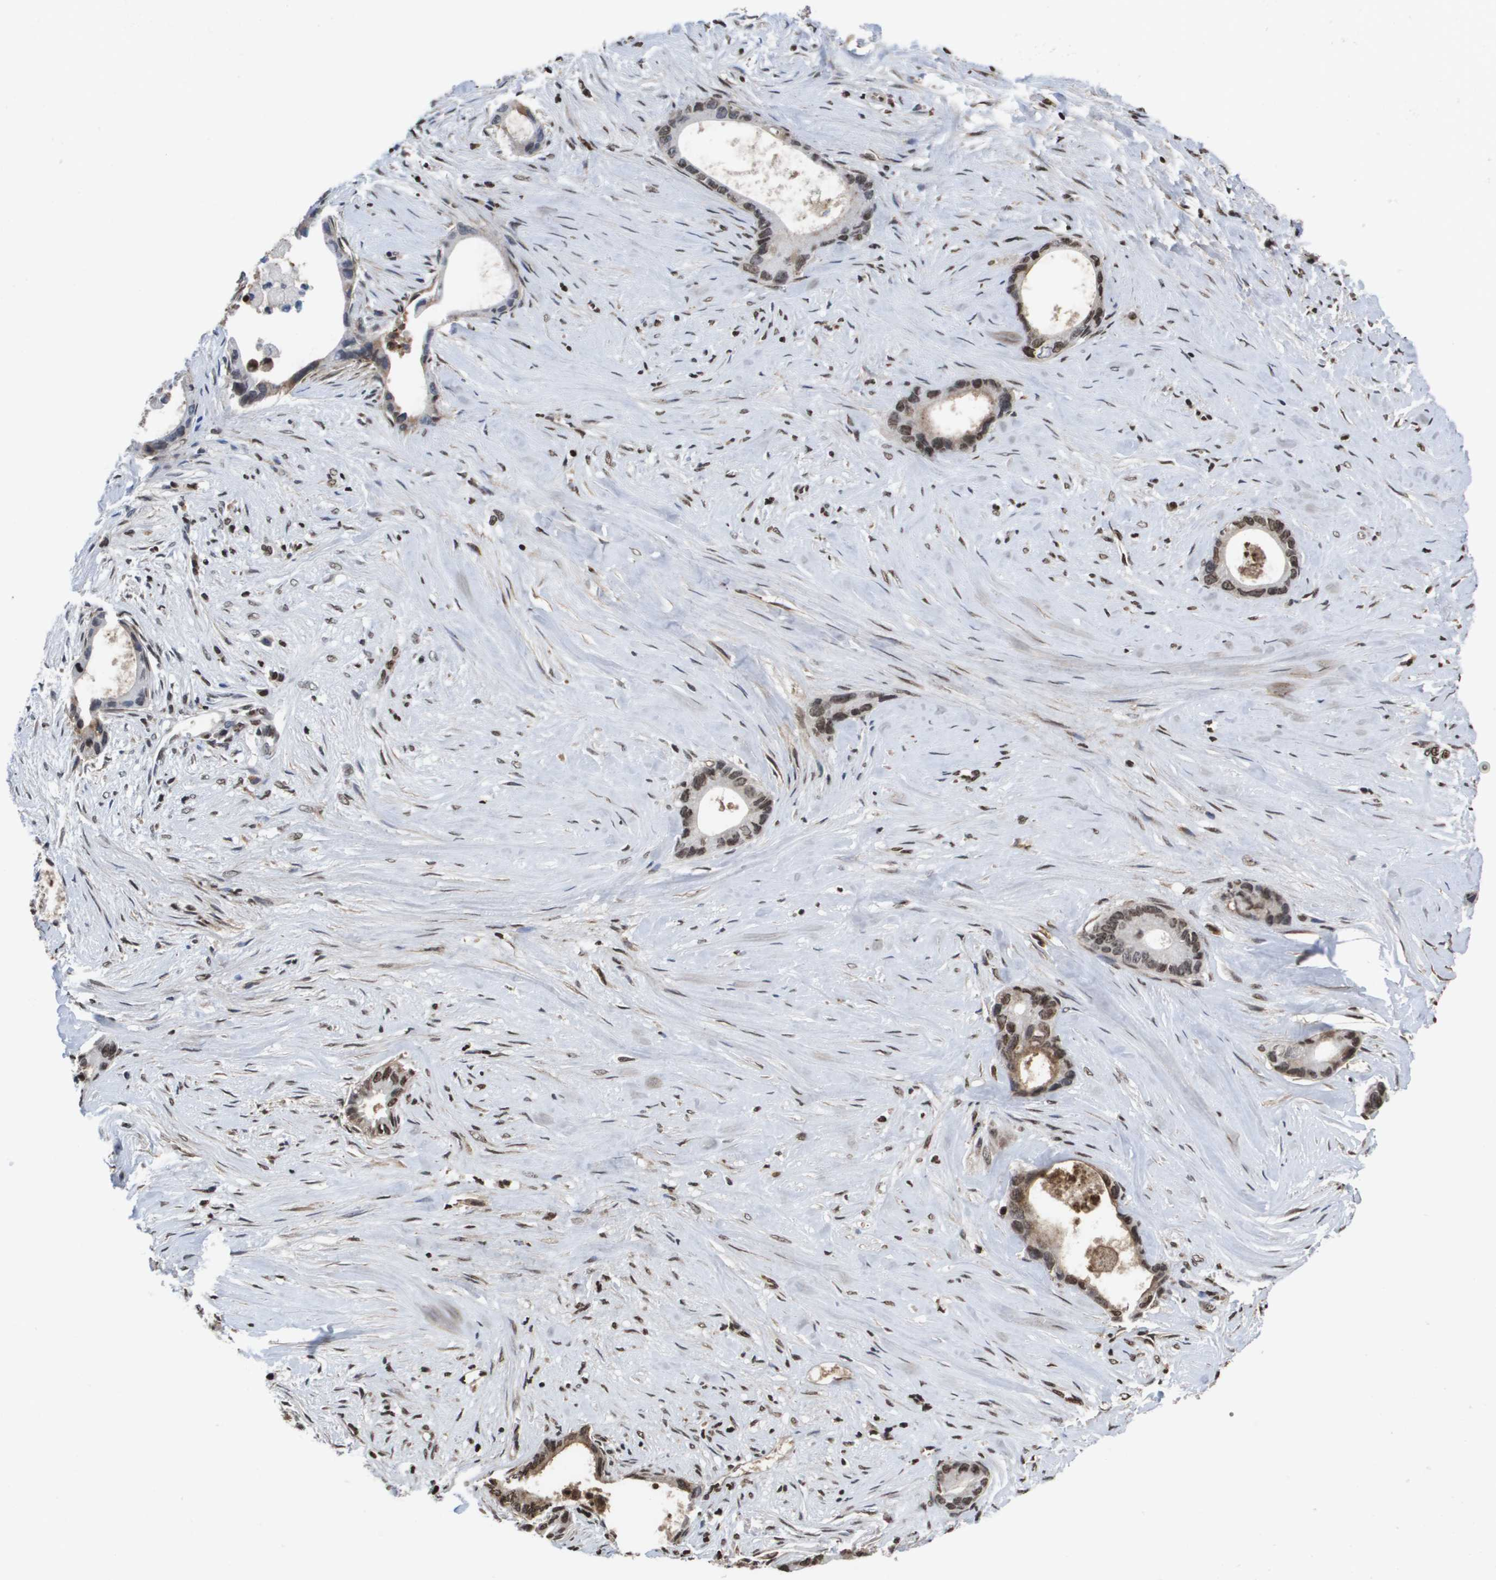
{"staining": {"intensity": "moderate", "quantity": "25%-75%", "location": "nuclear"}, "tissue": "liver cancer", "cell_type": "Tumor cells", "image_type": "cancer", "snomed": [{"axis": "morphology", "description": "Cholangiocarcinoma"}, {"axis": "topography", "description": "Liver"}], "caption": "A medium amount of moderate nuclear positivity is appreciated in approximately 25%-75% of tumor cells in liver cancer (cholangiocarcinoma) tissue. The protein of interest is shown in brown color, while the nuclei are stained blue.", "gene": "SERPINC1", "patient": {"sex": "female", "age": 55}}